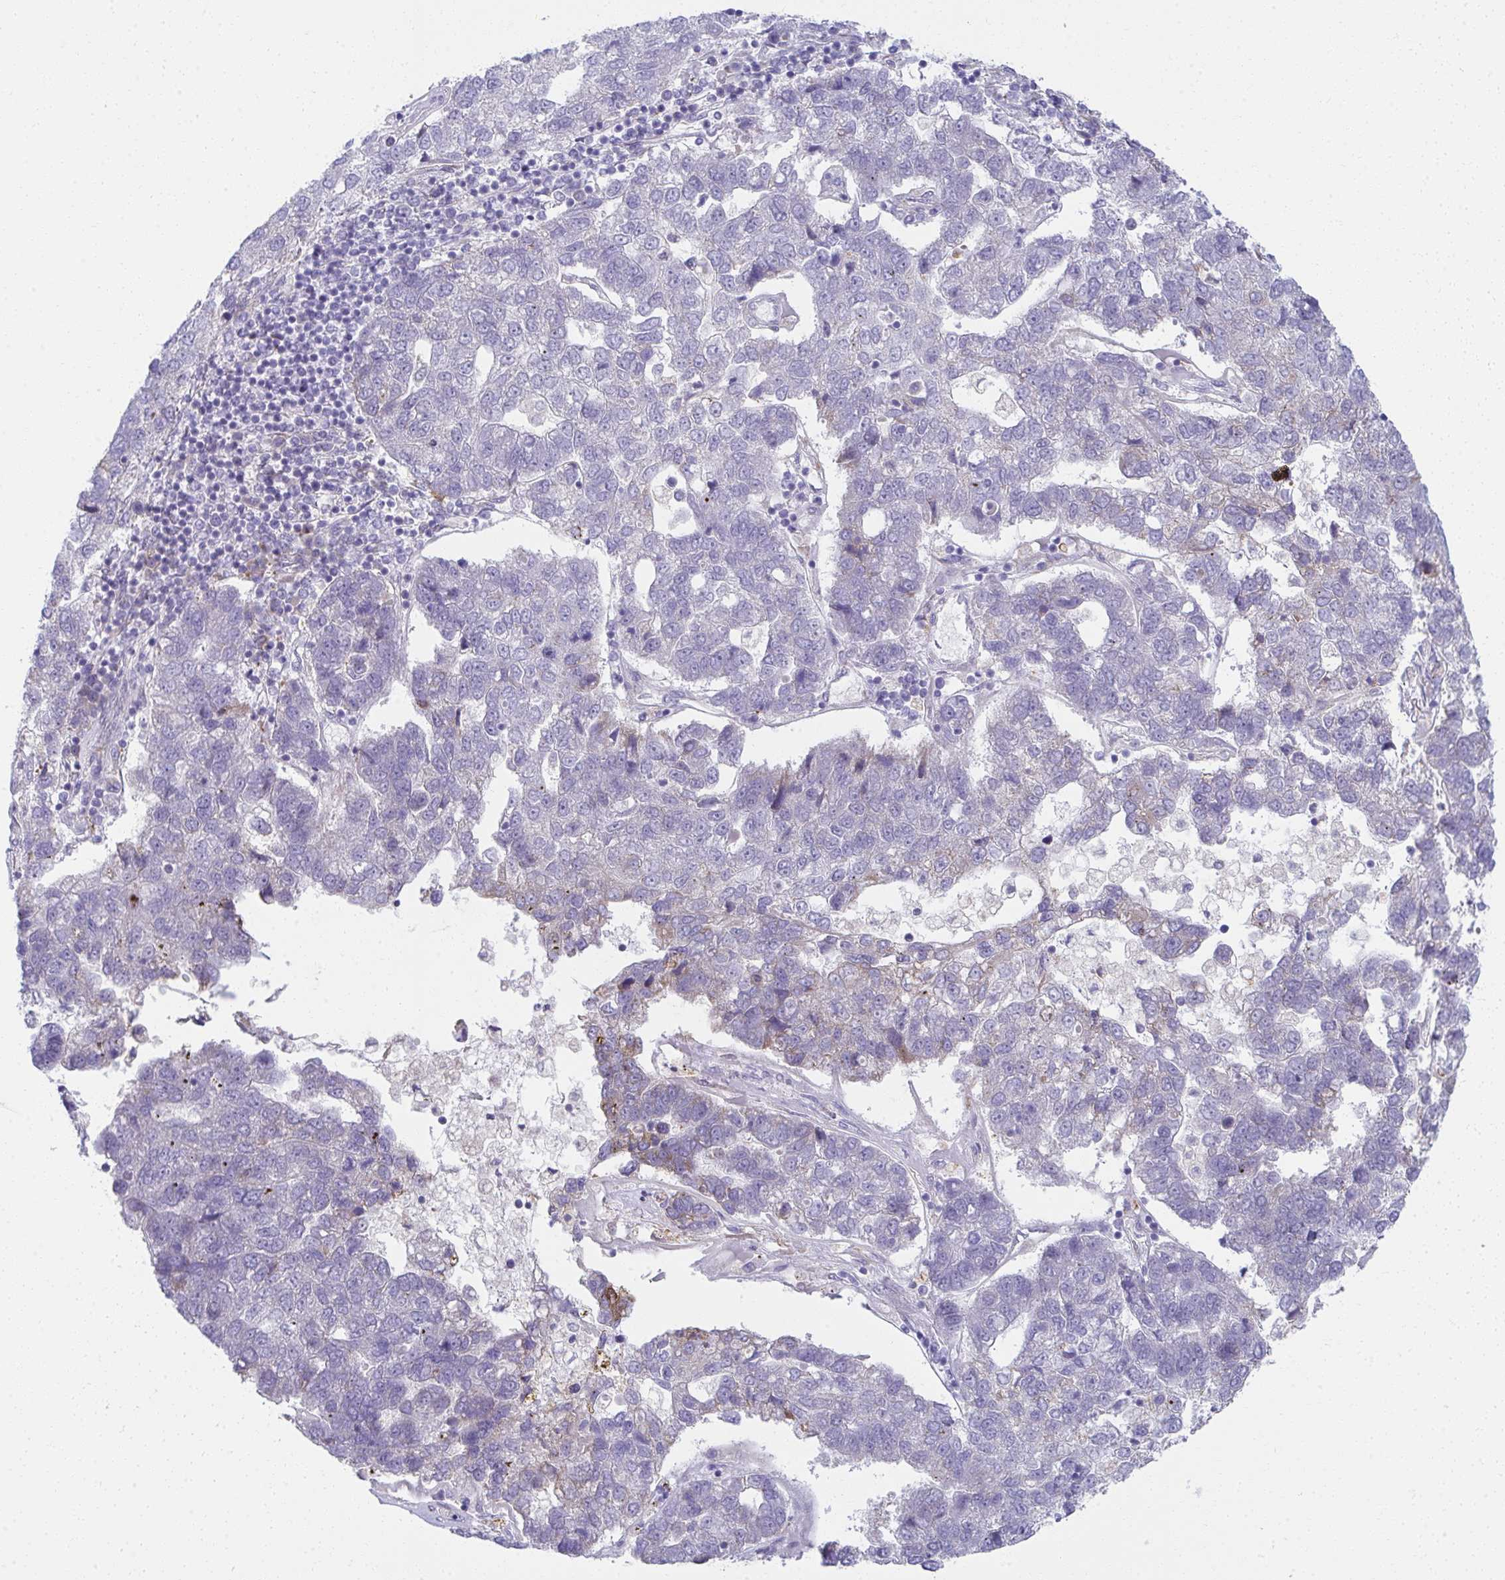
{"staining": {"intensity": "negative", "quantity": "none", "location": "none"}, "tissue": "pancreatic cancer", "cell_type": "Tumor cells", "image_type": "cancer", "snomed": [{"axis": "morphology", "description": "Adenocarcinoma, NOS"}, {"axis": "topography", "description": "Pancreas"}], "caption": "This is an immunohistochemistry (IHC) histopathology image of adenocarcinoma (pancreatic). There is no staining in tumor cells.", "gene": "FASLG", "patient": {"sex": "female", "age": 61}}